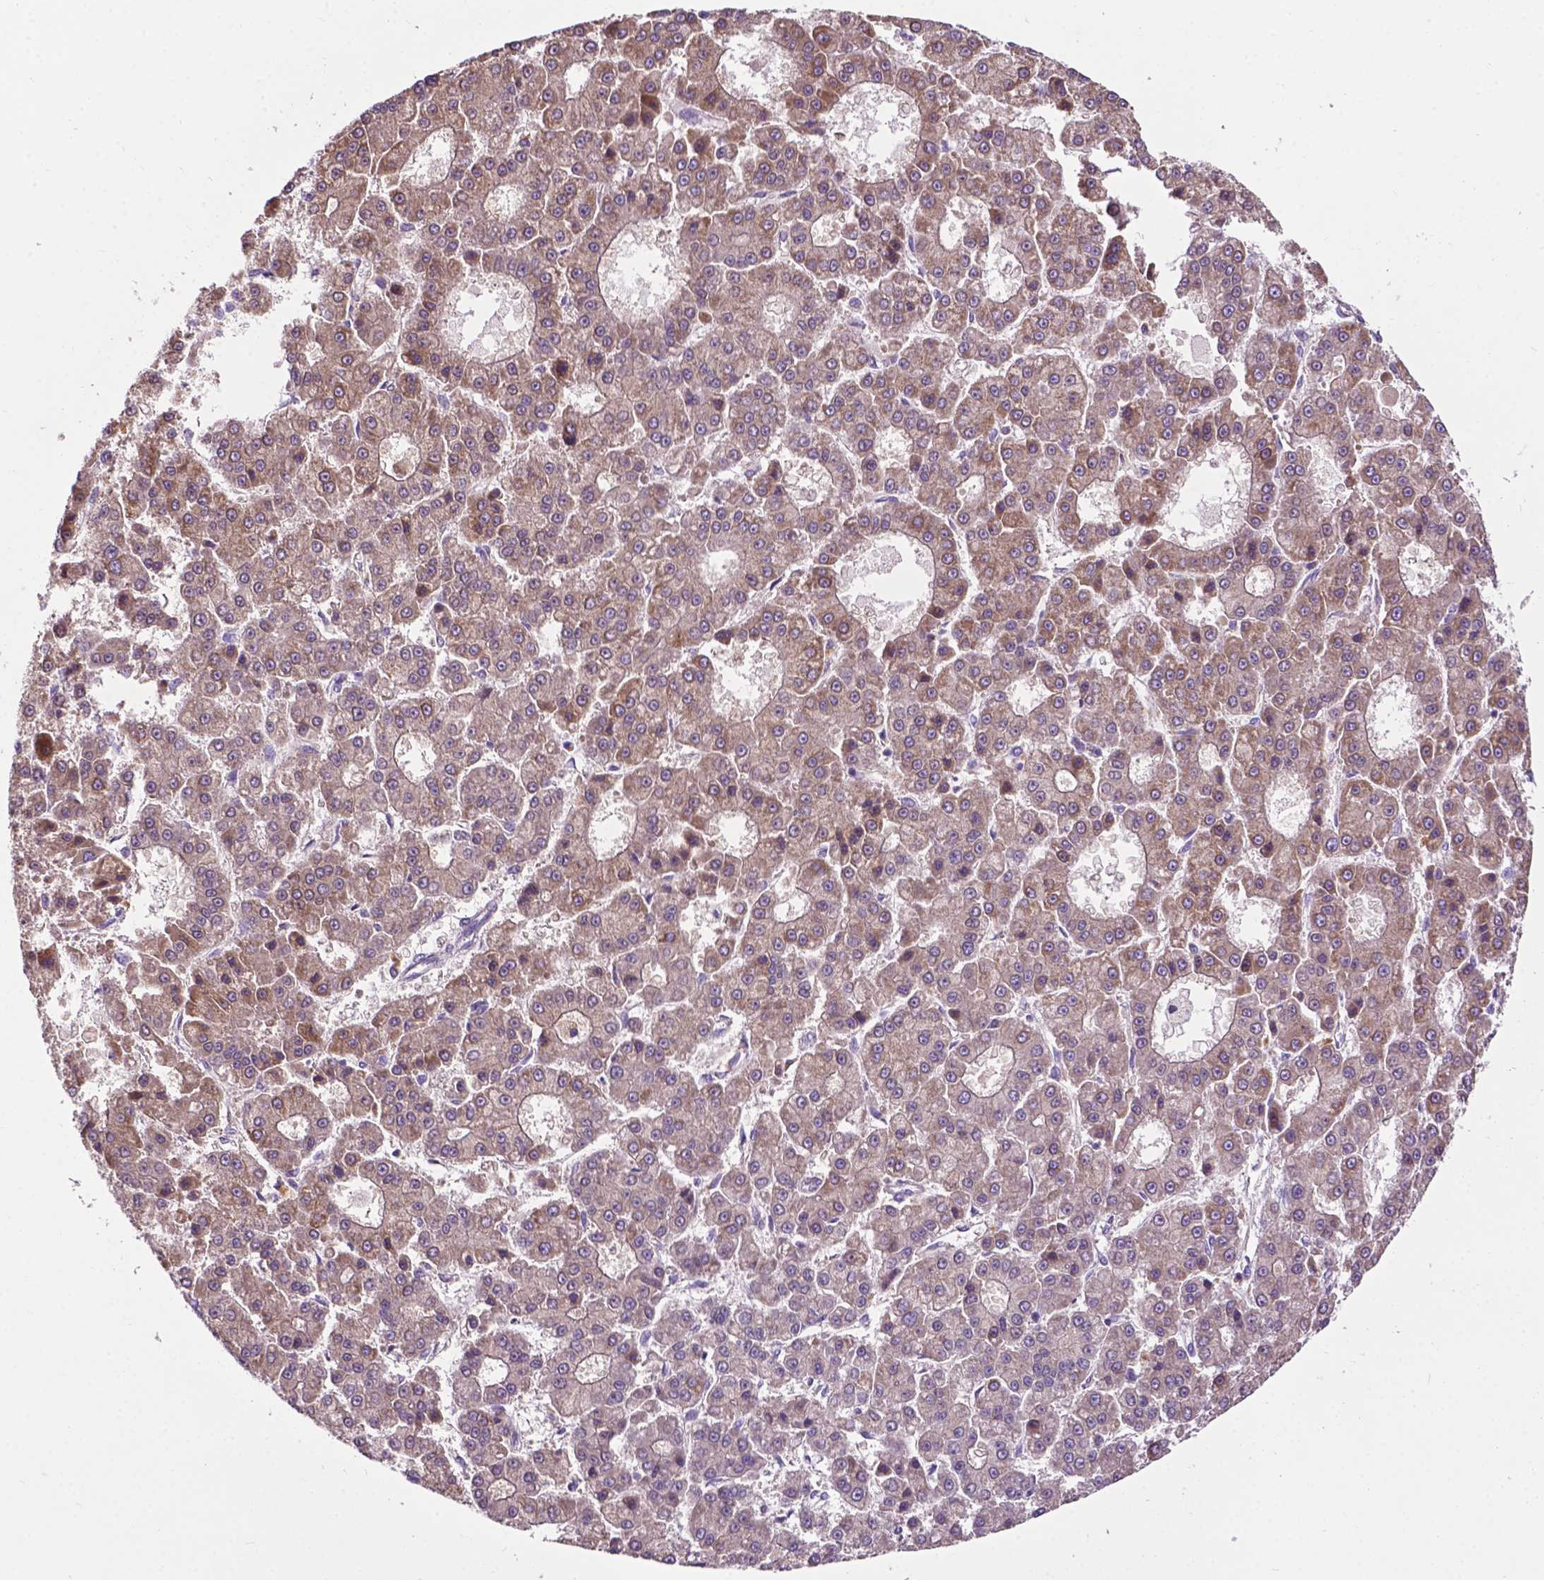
{"staining": {"intensity": "weak", "quantity": "25%-75%", "location": "cytoplasmic/membranous"}, "tissue": "liver cancer", "cell_type": "Tumor cells", "image_type": "cancer", "snomed": [{"axis": "morphology", "description": "Carcinoma, Hepatocellular, NOS"}, {"axis": "topography", "description": "Liver"}], "caption": "Protein expression analysis of human hepatocellular carcinoma (liver) reveals weak cytoplasmic/membranous positivity in approximately 25%-75% of tumor cells.", "gene": "SPNS2", "patient": {"sex": "male", "age": 70}}